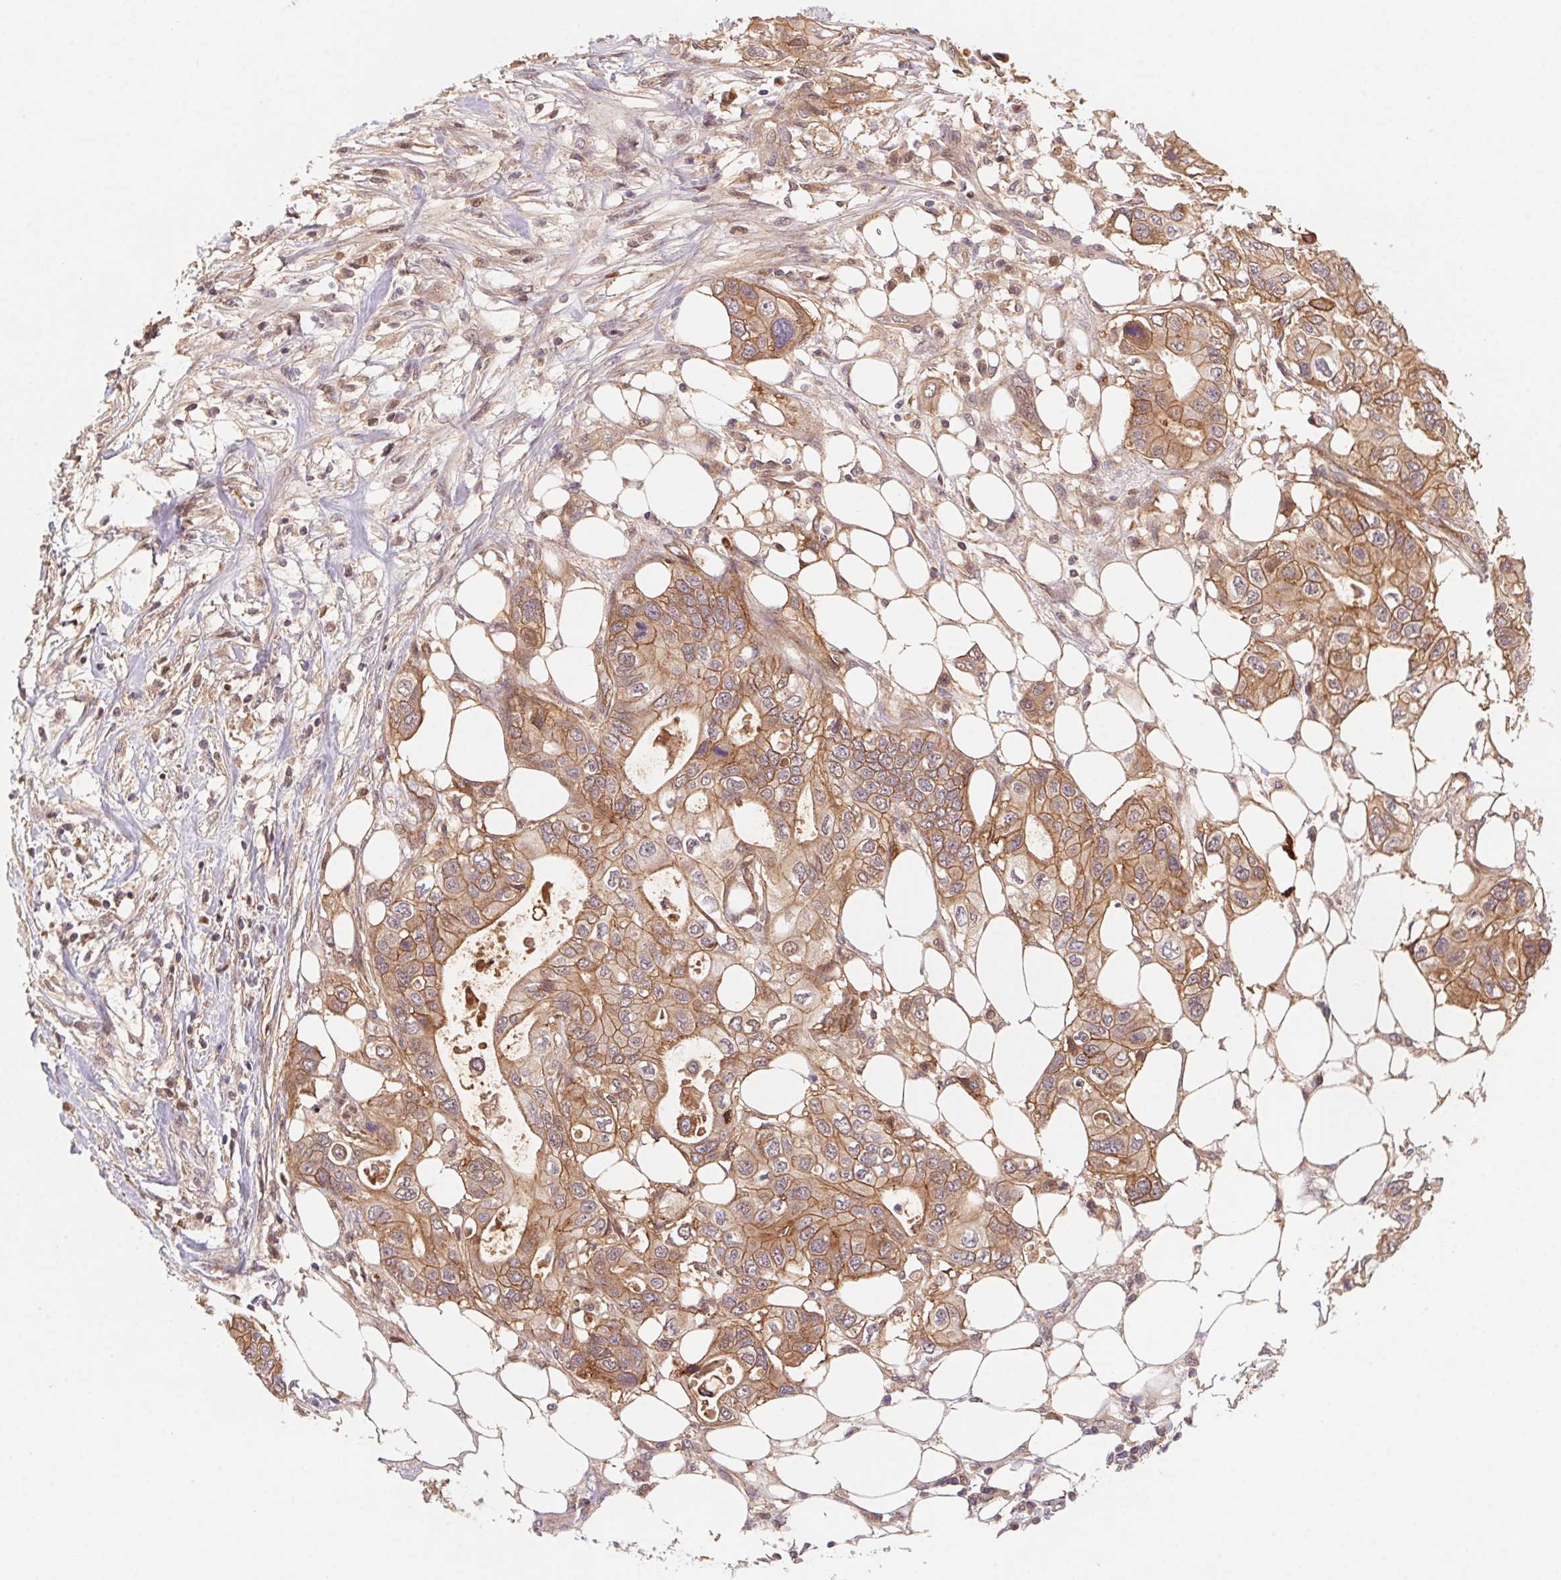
{"staining": {"intensity": "moderate", "quantity": ">75%", "location": "cytoplasmic/membranous"}, "tissue": "pancreatic cancer", "cell_type": "Tumor cells", "image_type": "cancer", "snomed": [{"axis": "morphology", "description": "Adenocarcinoma, NOS"}, {"axis": "topography", "description": "Pancreas"}], "caption": "Human adenocarcinoma (pancreatic) stained with a protein marker exhibits moderate staining in tumor cells.", "gene": "SLC52A2", "patient": {"sex": "female", "age": 63}}